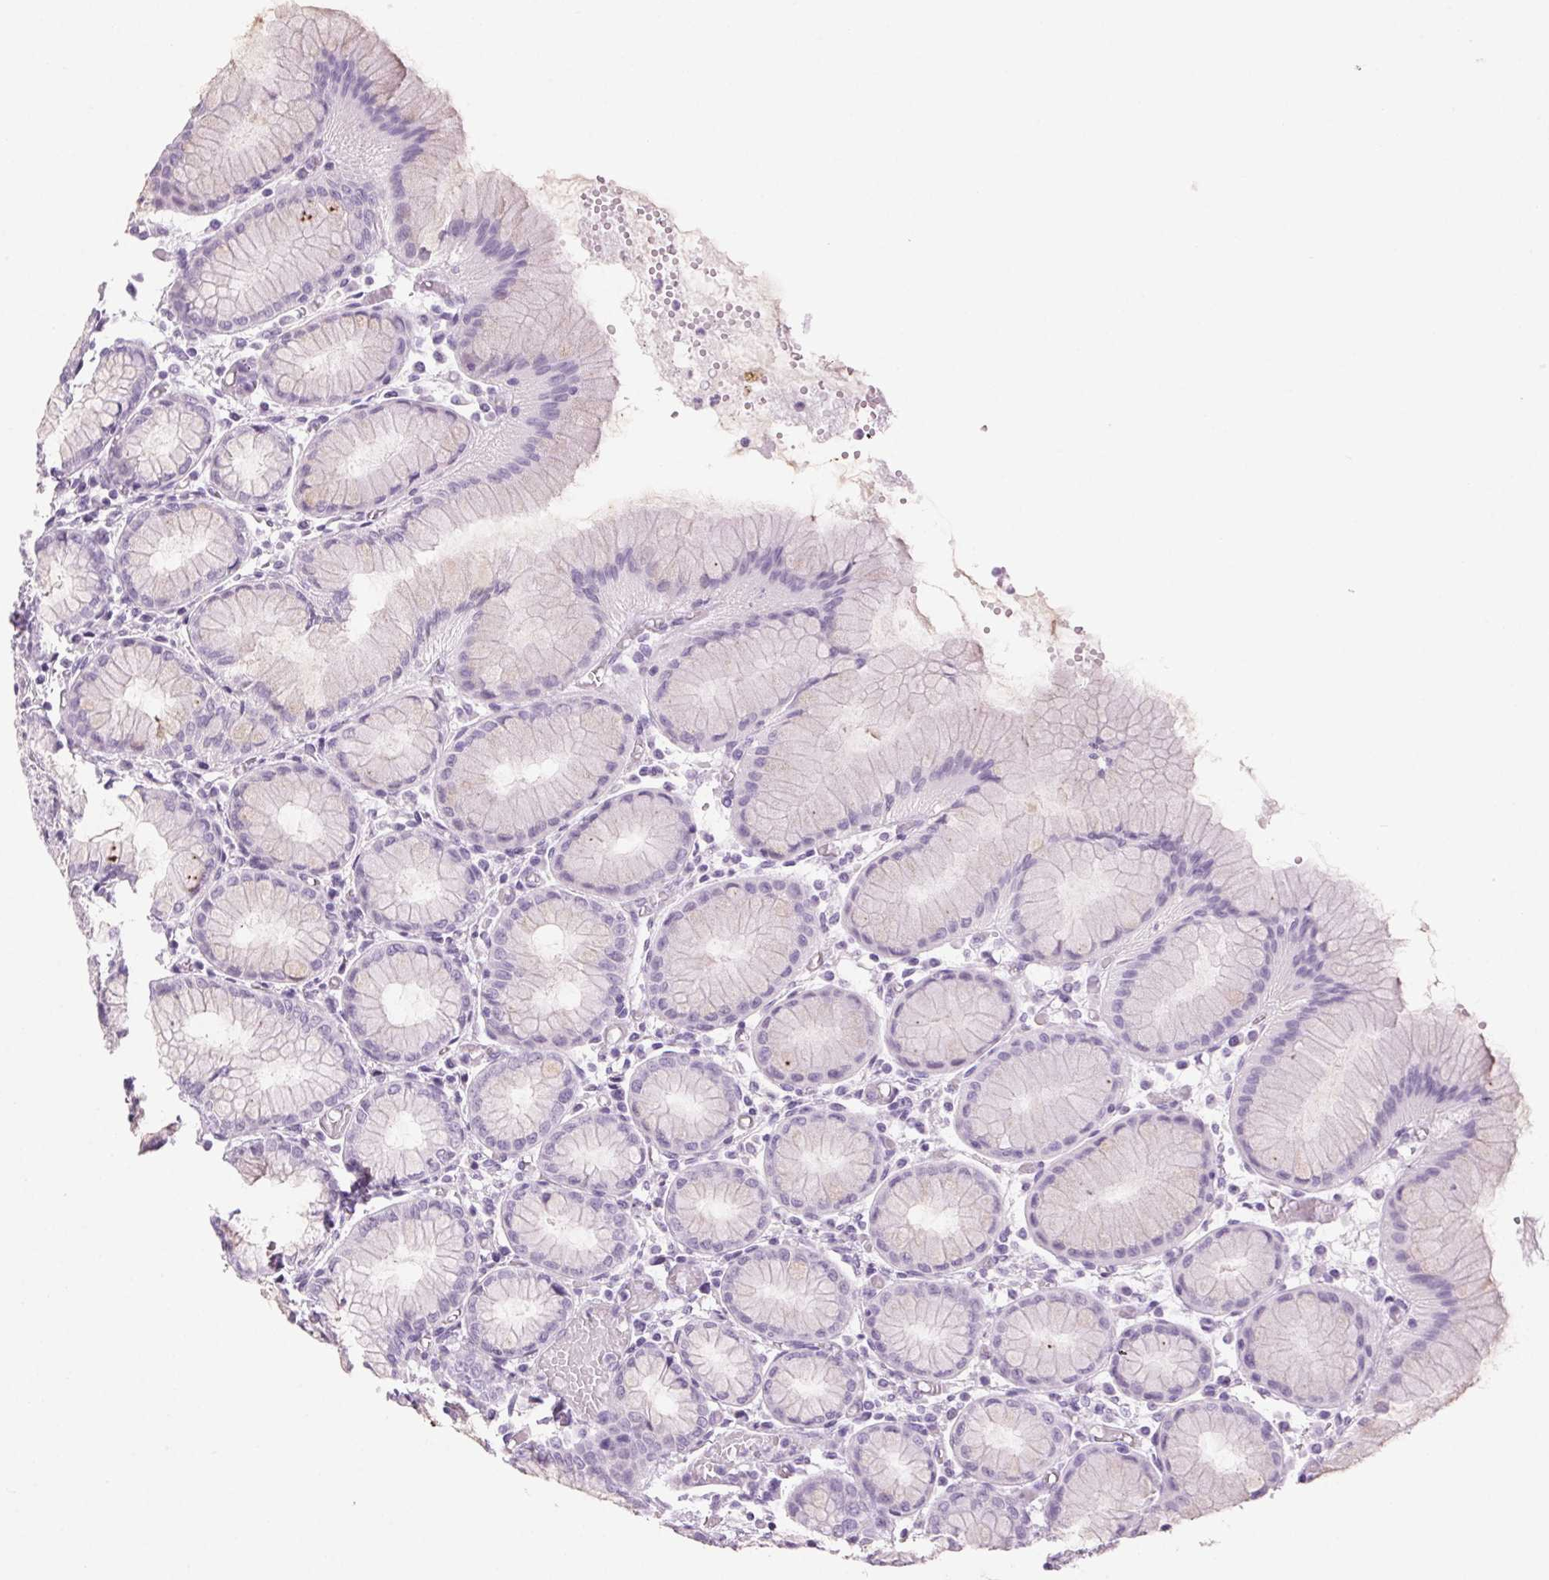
{"staining": {"intensity": "negative", "quantity": "none", "location": "none"}, "tissue": "stomach", "cell_type": "Glandular cells", "image_type": "normal", "snomed": [{"axis": "morphology", "description": "Normal tissue, NOS"}, {"axis": "topography", "description": "Stomach"}], "caption": "IHC of benign human stomach exhibits no positivity in glandular cells.", "gene": "LRP2", "patient": {"sex": "female", "age": 57}}